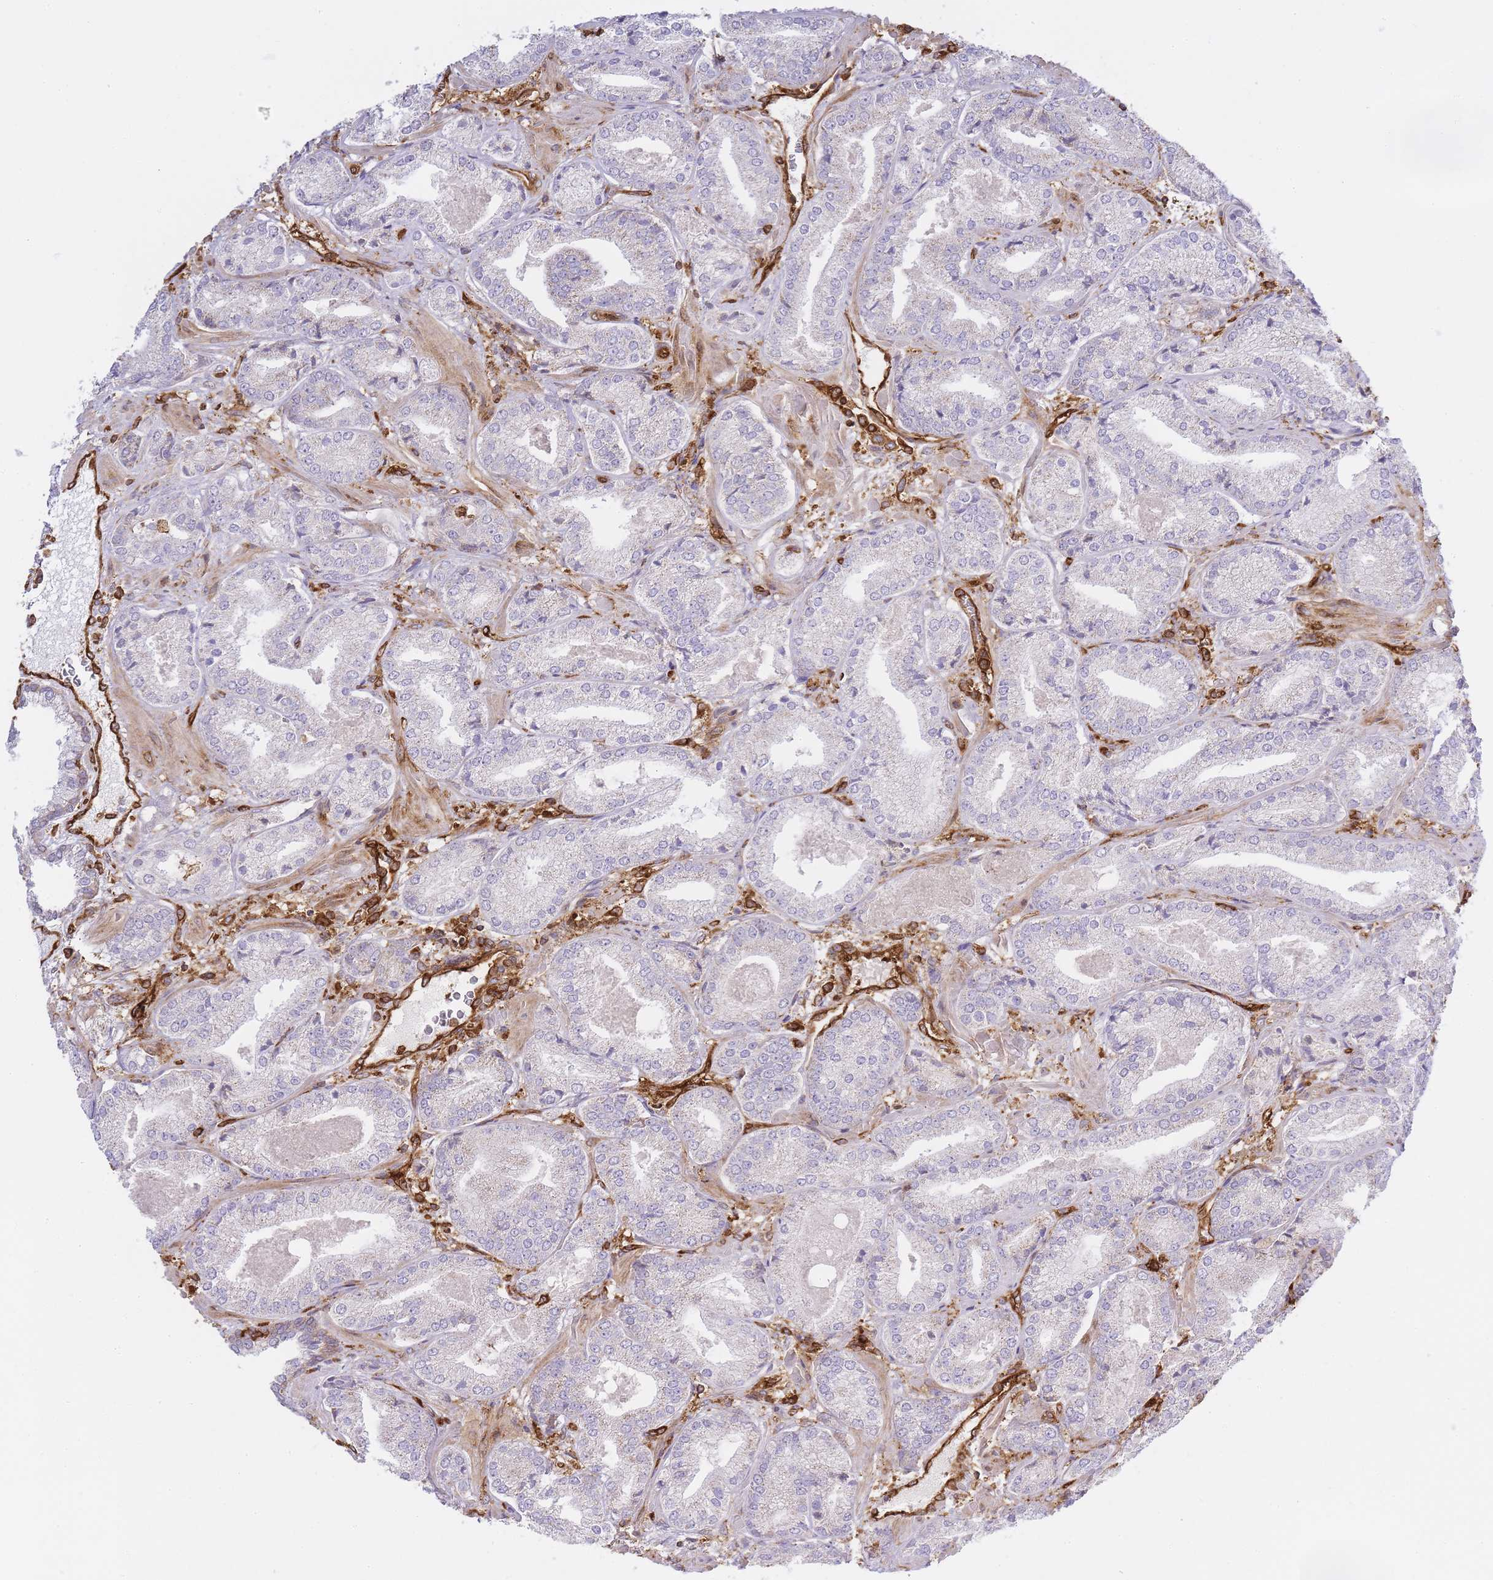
{"staining": {"intensity": "negative", "quantity": "none", "location": "none"}, "tissue": "prostate cancer", "cell_type": "Tumor cells", "image_type": "cancer", "snomed": [{"axis": "morphology", "description": "Adenocarcinoma, High grade"}, {"axis": "topography", "description": "Prostate"}], "caption": "The IHC image has no significant positivity in tumor cells of prostate cancer tissue. Nuclei are stained in blue.", "gene": "MSN", "patient": {"sex": "male", "age": 63}}